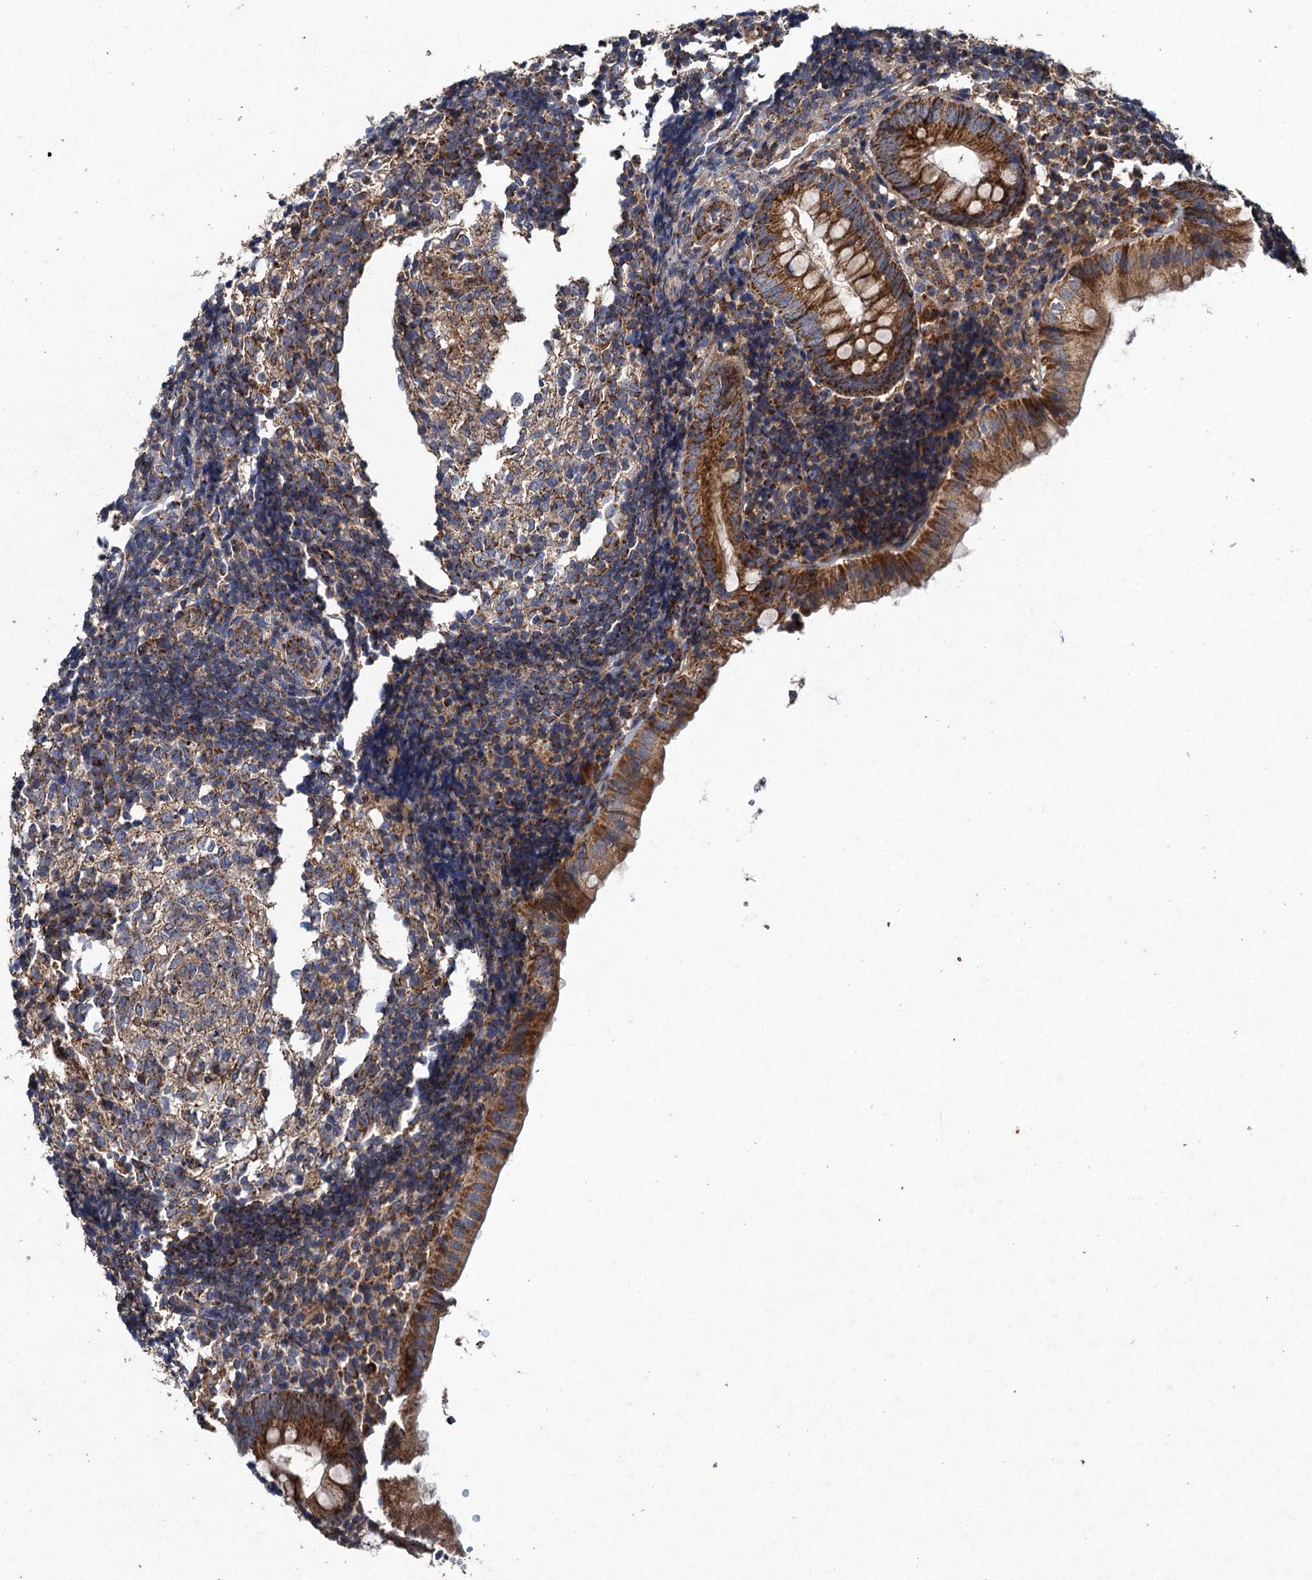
{"staining": {"intensity": "strong", "quantity": ">75%", "location": "cytoplasmic/membranous"}, "tissue": "appendix", "cell_type": "Glandular cells", "image_type": "normal", "snomed": [{"axis": "morphology", "description": "Normal tissue, NOS"}, {"axis": "topography", "description": "Appendix"}], "caption": "The histopathology image reveals staining of normal appendix, revealing strong cytoplasmic/membranous protein expression (brown color) within glandular cells.", "gene": "BCS1L", "patient": {"sex": "male", "age": 8}}